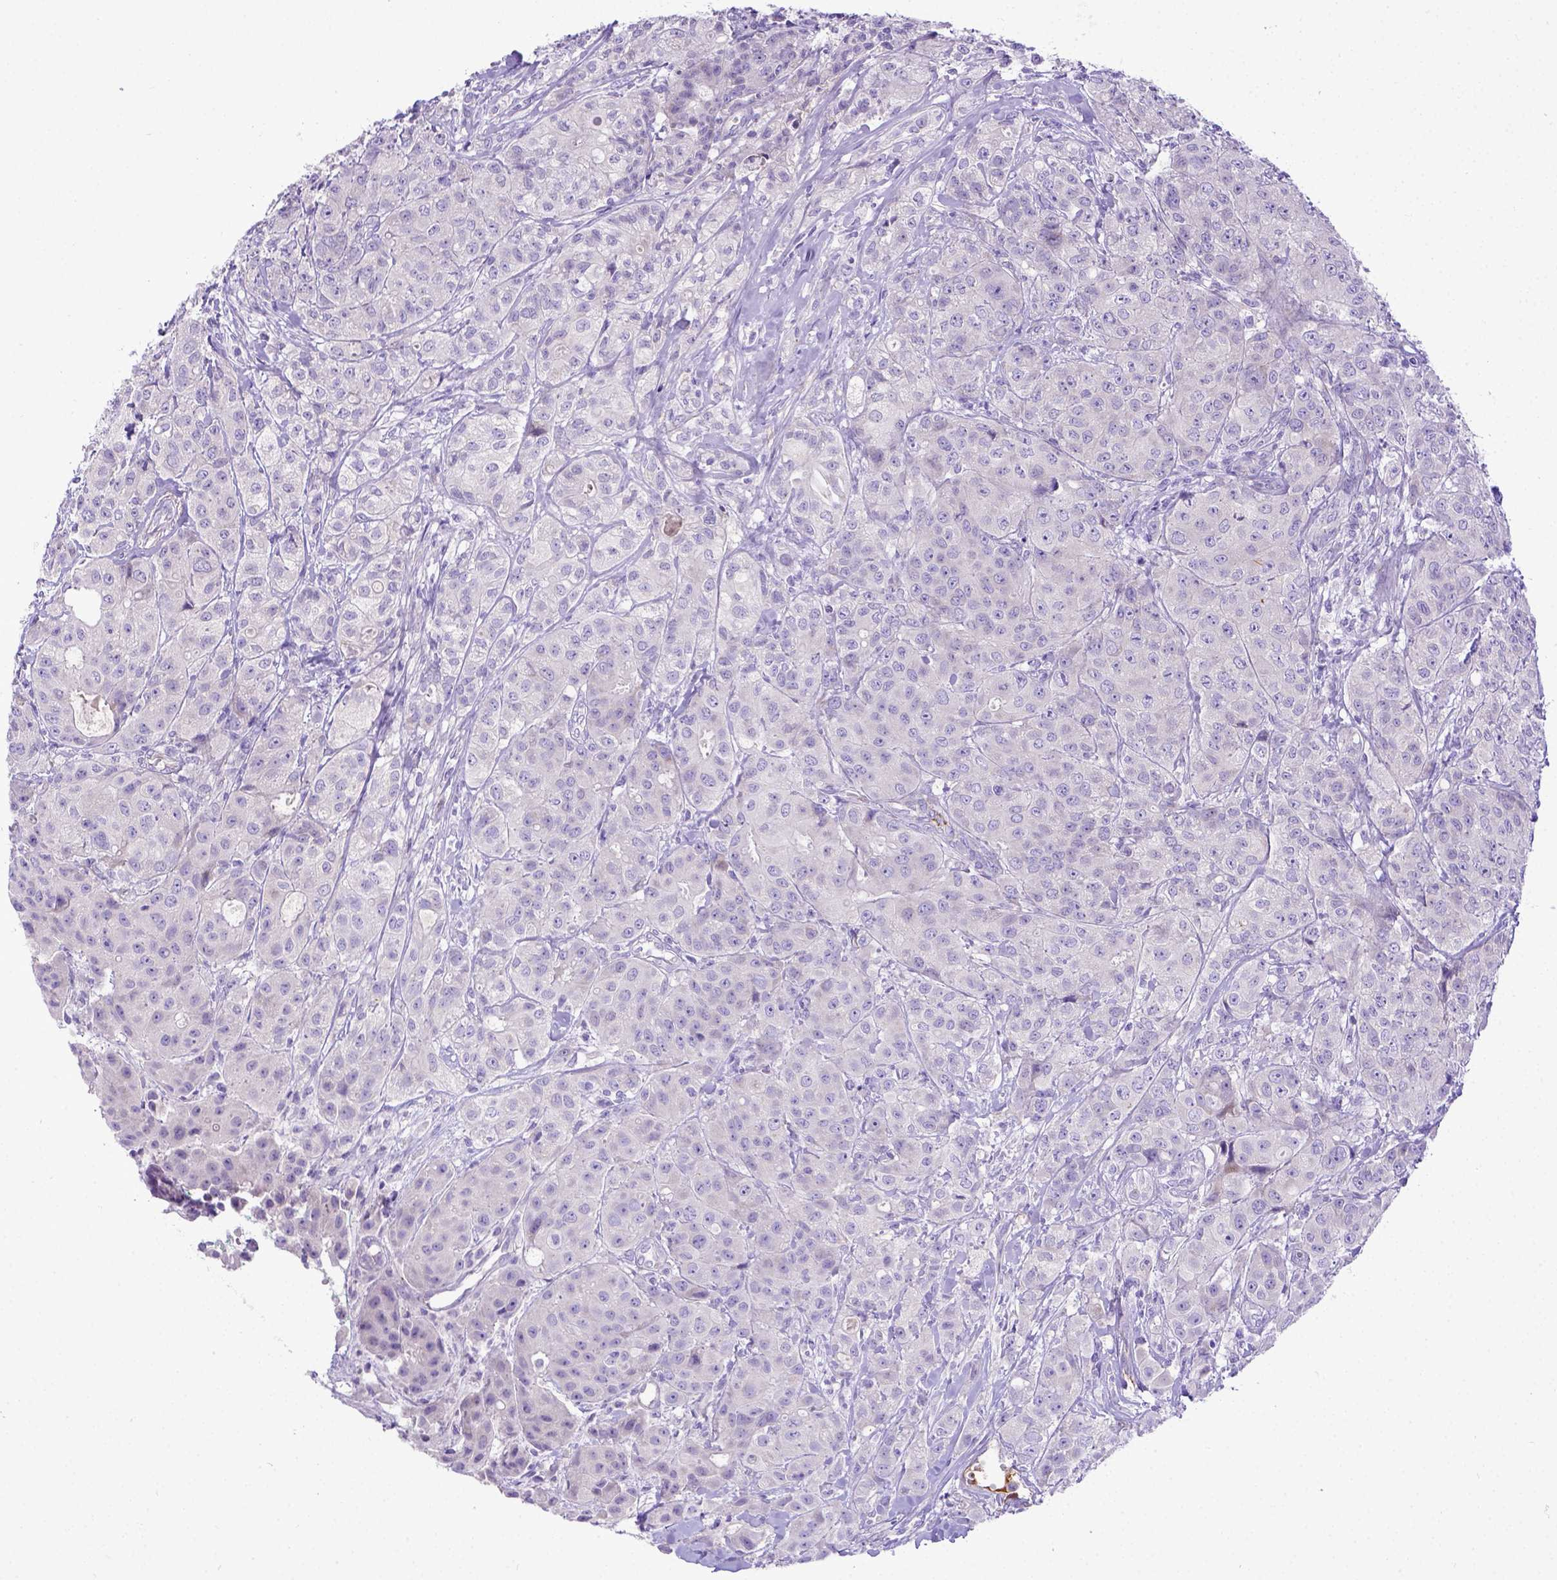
{"staining": {"intensity": "negative", "quantity": "none", "location": "none"}, "tissue": "breast cancer", "cell_type": "Tumor cells", "image_type": "cancer", "snomed": [{"axis": "morphology", "description": "Duct carcinoma"}, {"axis": "topography", "description": "Breast"}], "caption": "An immunohistochemistry histopathology image of breast cancer is shown. There is no staining in tumor cells of breast cancer. (DAB IHC, high magnification).", "gene": "CFAP300", "patient": {"sex": "female", "age": 43}}